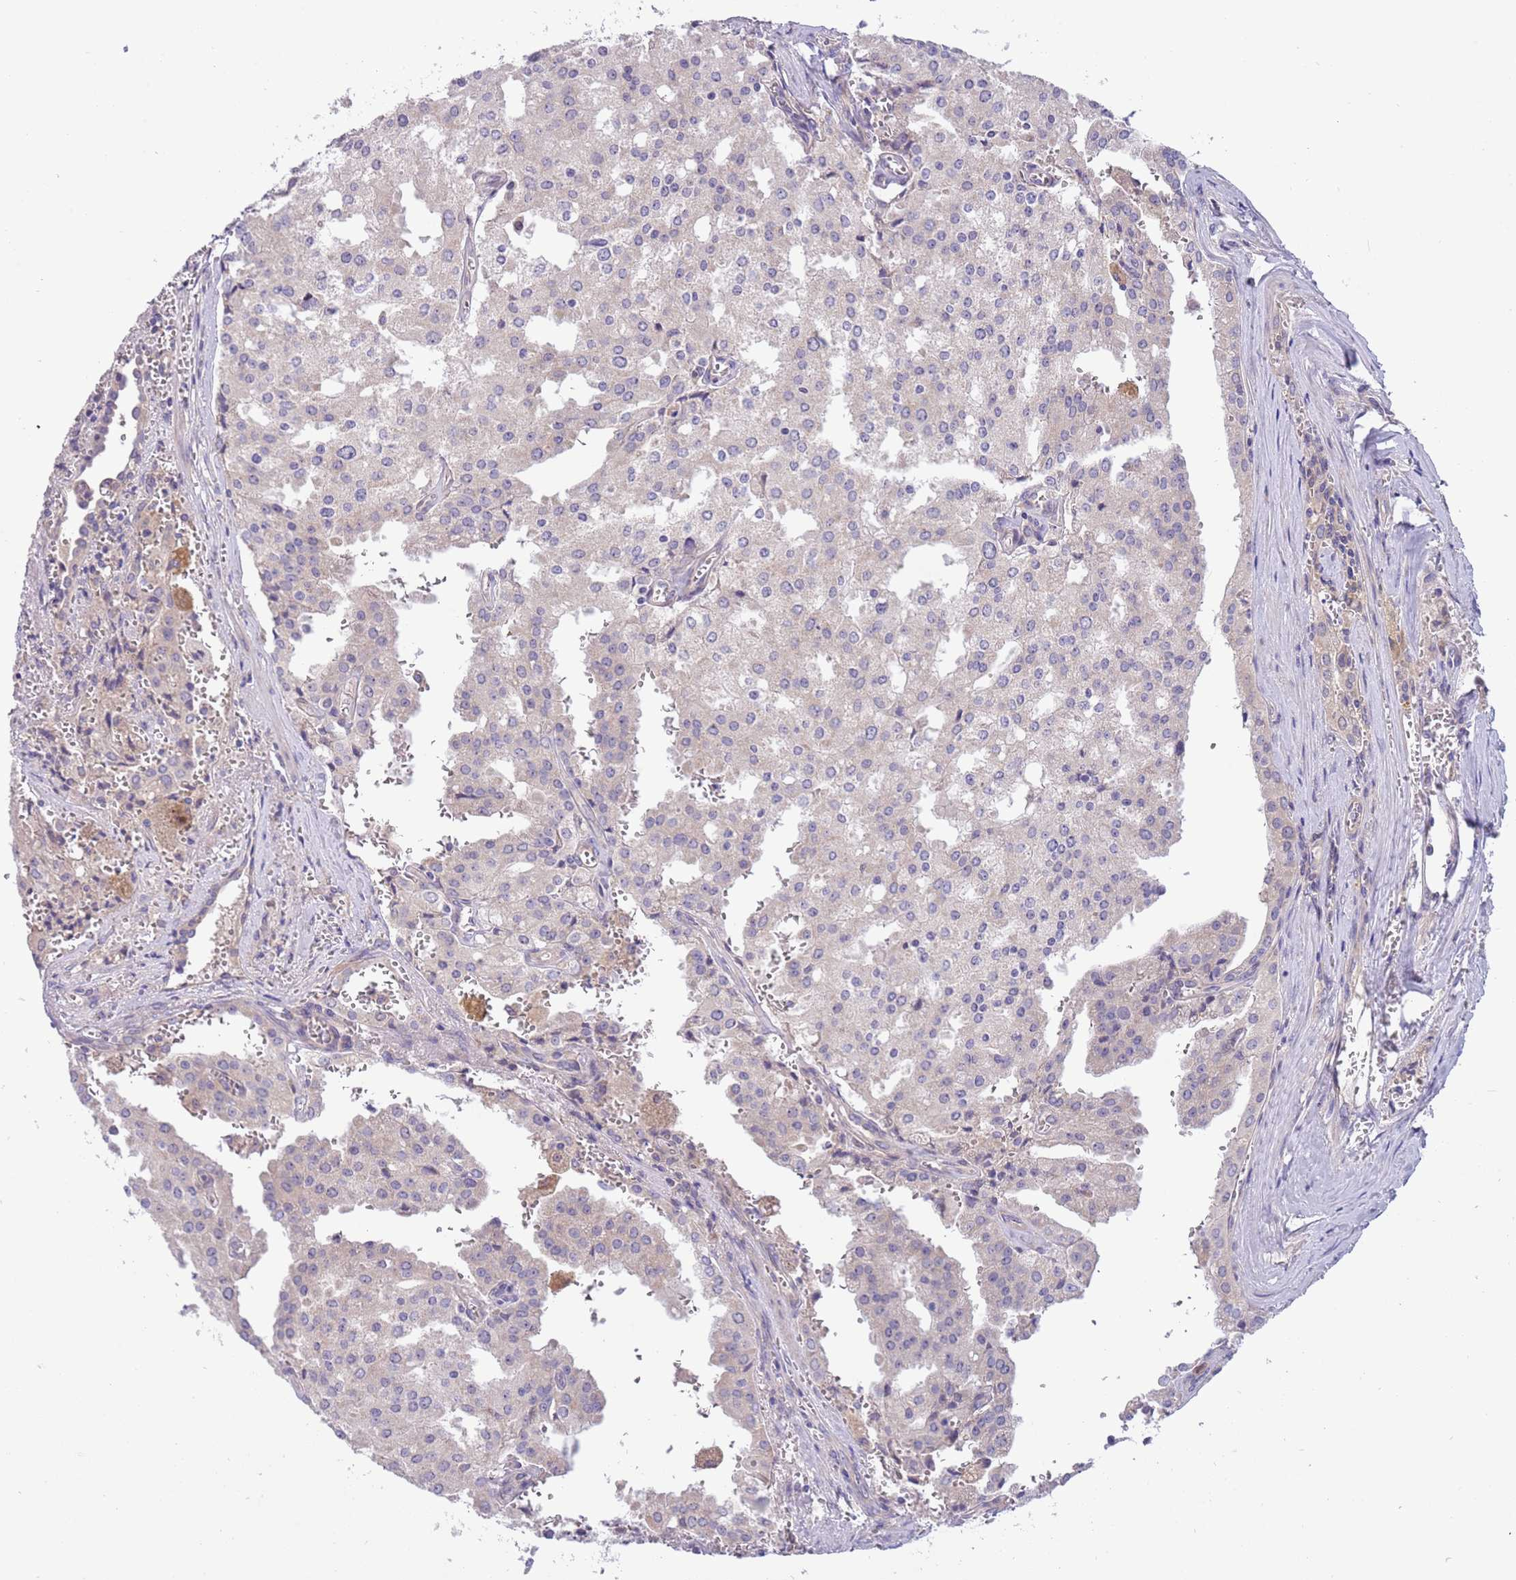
{"staining": {"intensity": "negative", "quantity": "none", "location": "none"}, "tissue": "prostate cancer", "cell_type": "Tumor cells", "image_type": "cancer", "snomed": [{"axis": "morphology", "description": "Adenocarcinoma, High grade"}, {"axis": "topography", "description": "Prostate"}], "caption": "Immunohistochemistry of human prostate cancer (high-grade adenocarcinoma) displays no positivity in tumor cells.", "gene": "CABYR", "patient": {"sex": "male", "age": 68}}